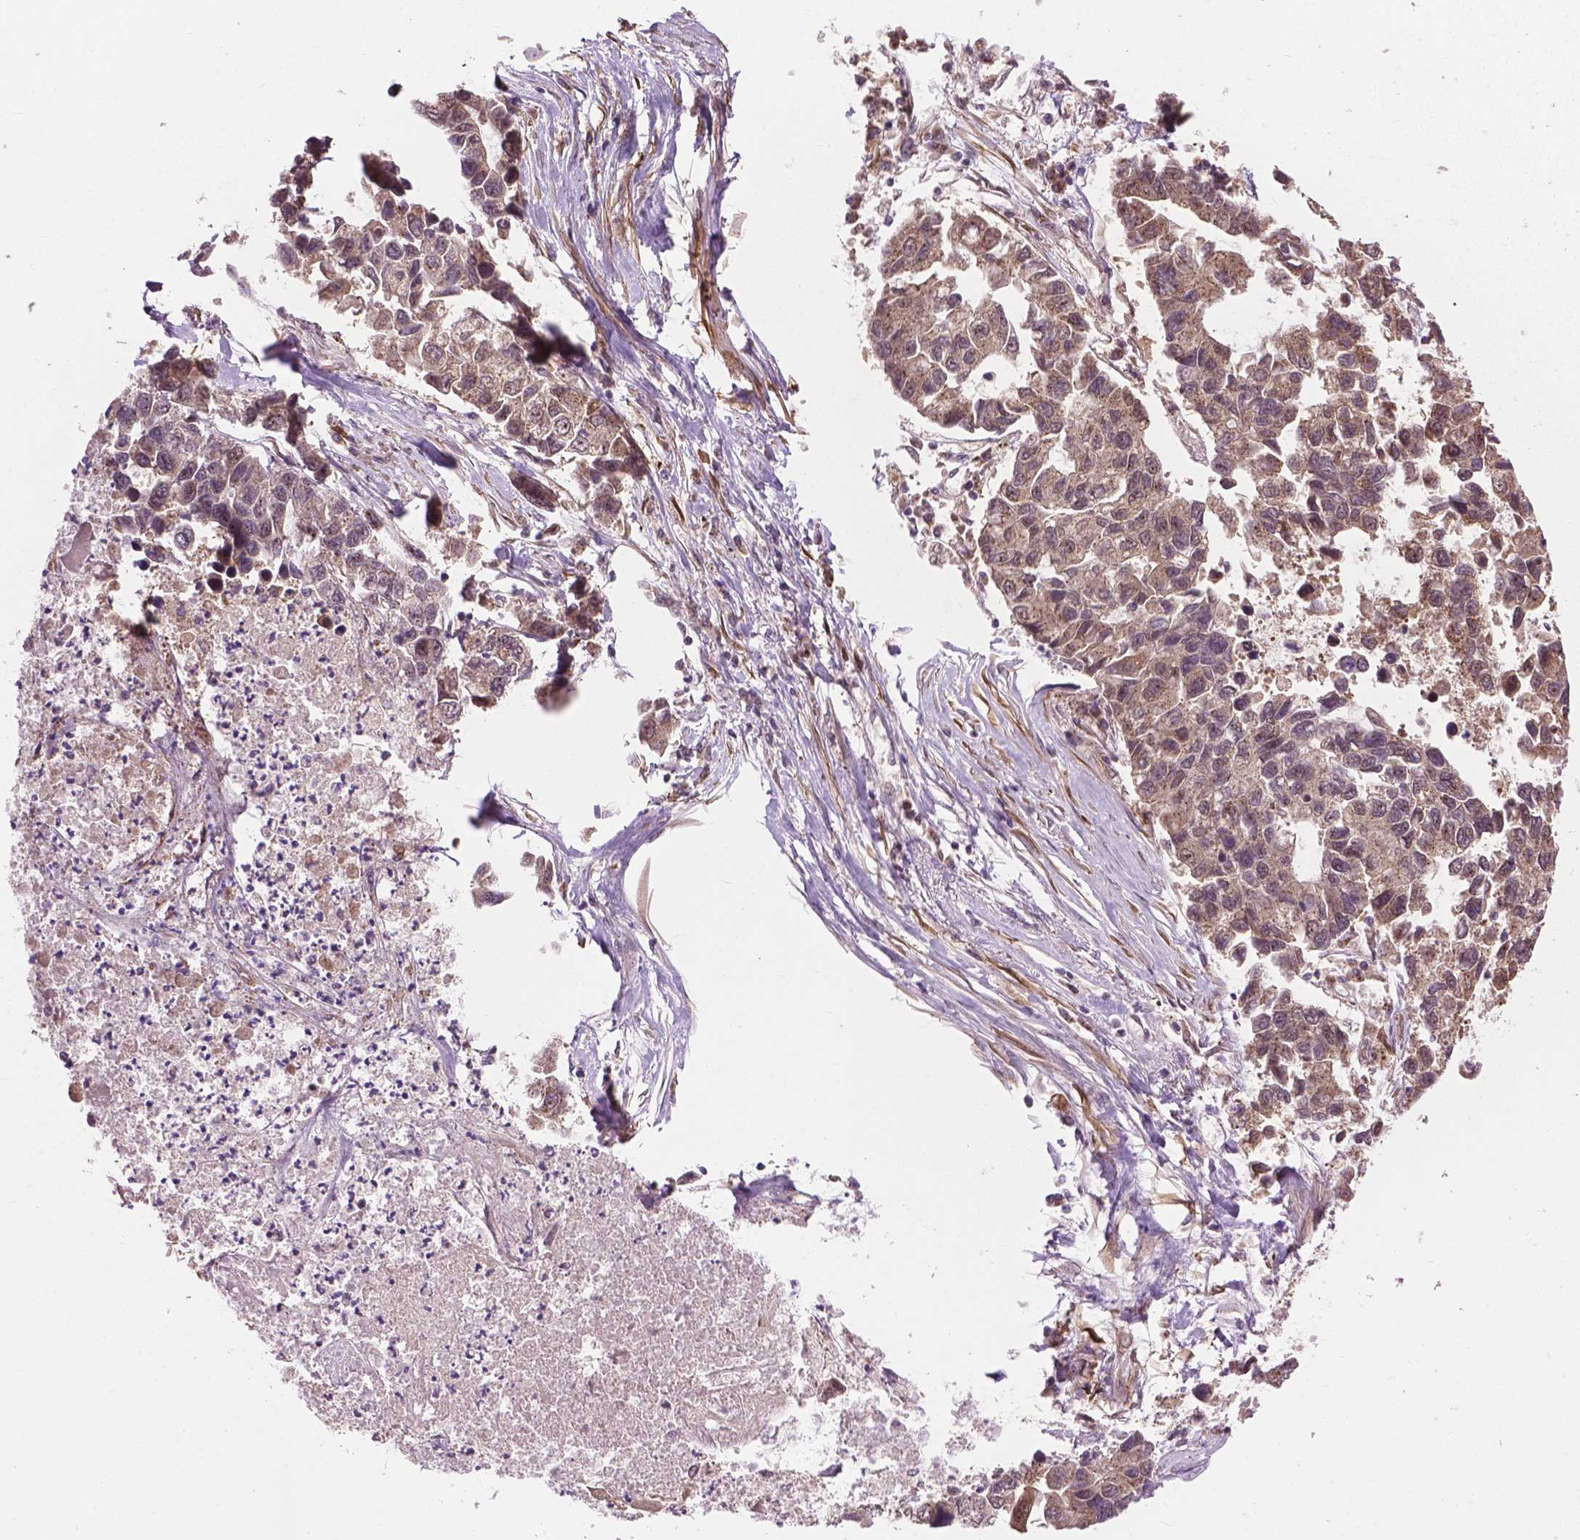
{"staining": {"intensity": "weak", "quantity": ">75%", "location": "cytoplasmic/membranous"}, "tissue": "lung cancer", "cell_type": "Tumor cells", "image_type": "cancer", "snomed": [{"axis": "morphology", "description": "Adenocarcinoma, NOS"}, {"axis": "topography", "description": "Bronchus"}, {"axis": "topography", "description": "Lung"}], "caption": "Protein positivity by immunohistochemistry reveals weak cytoplasmic/membranous positivity in about >75% of tumor cells in adenocarcinoma (lung). Using DAB (brown) and hematoxylin (blue) stains, captured at high magnification using brightfield microscopy.", "gene": "PPP1CB", "patient": {"sex": "female", "age": 51}}